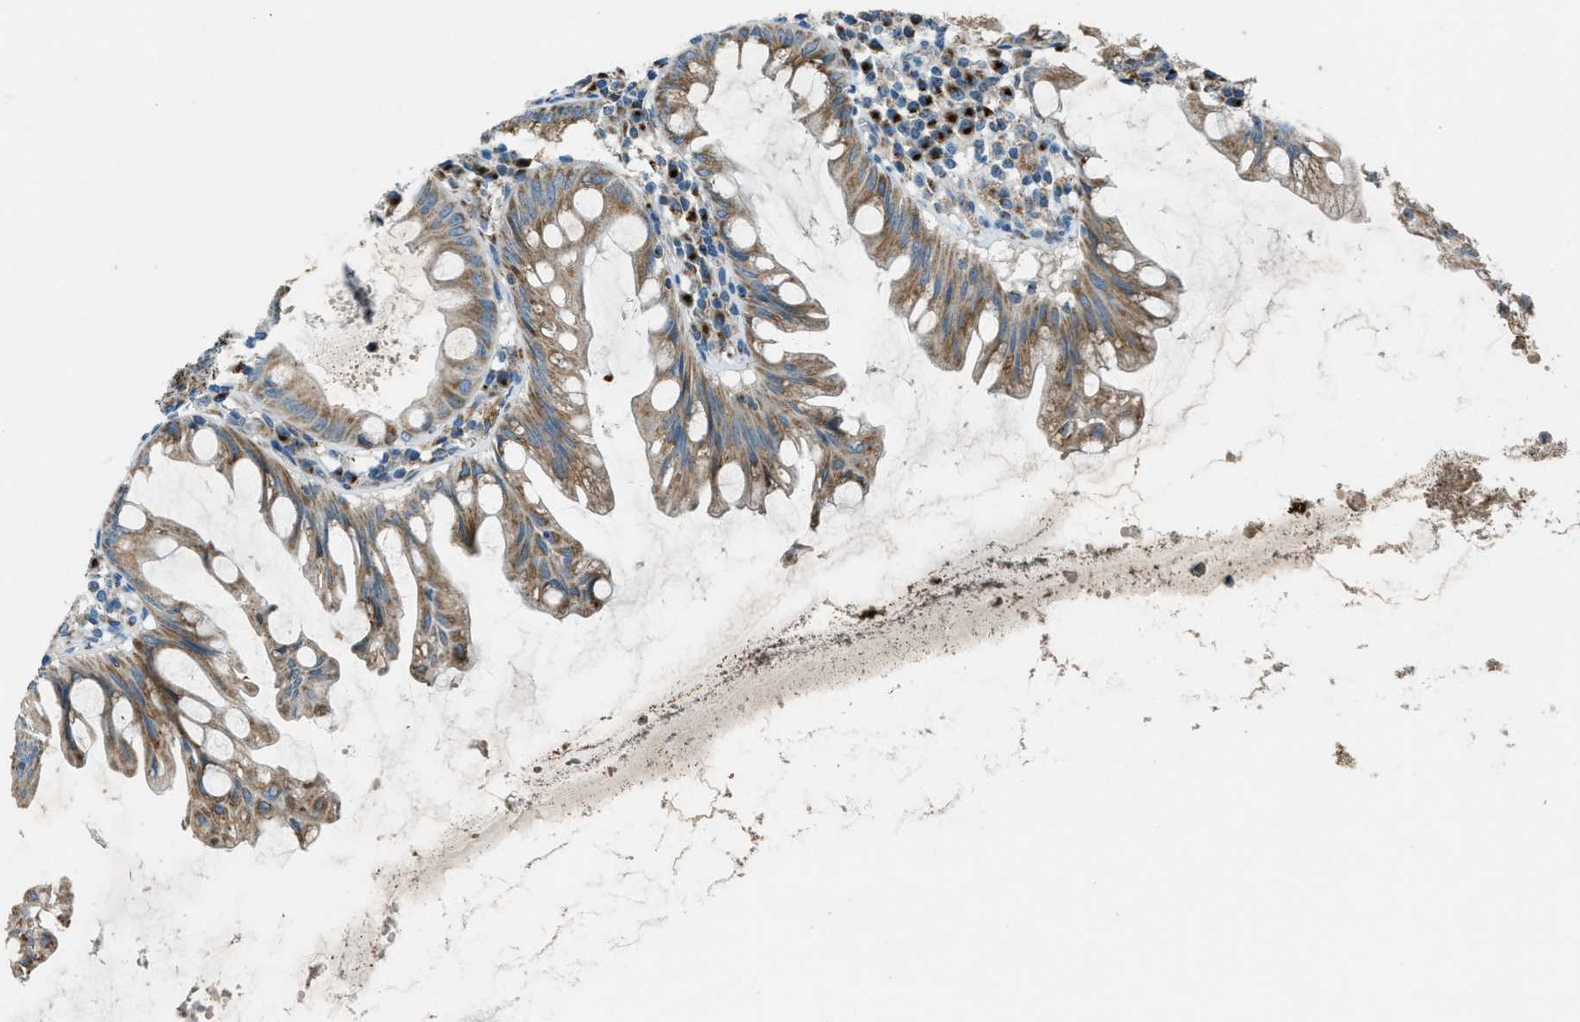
{"staining": {"intensity": "moderate", "quantity": ">75%", "location": "cytoplasmic/membranous"}, "tissue": "appendix", "cell_type": "Glandular cells", "image_type": "normal", "snomed": [{"axis": "morphology", "description": "Normal tissue, NOS"}, {"axis": "topography", "description": "Appendix"}], "caption": "Immunohistochemistry (IHC) photomicrograph of benign appendix: appendix stained using immunohistochemistry reveals medium levels of moderate protein expression localized specifically in the cytoplasmic/membranous of glandular cells, appearing as a cytoplasmic/membranous brown color.", "gene": "BCKDK", "patient": {"sex": "male", "age": 56}}